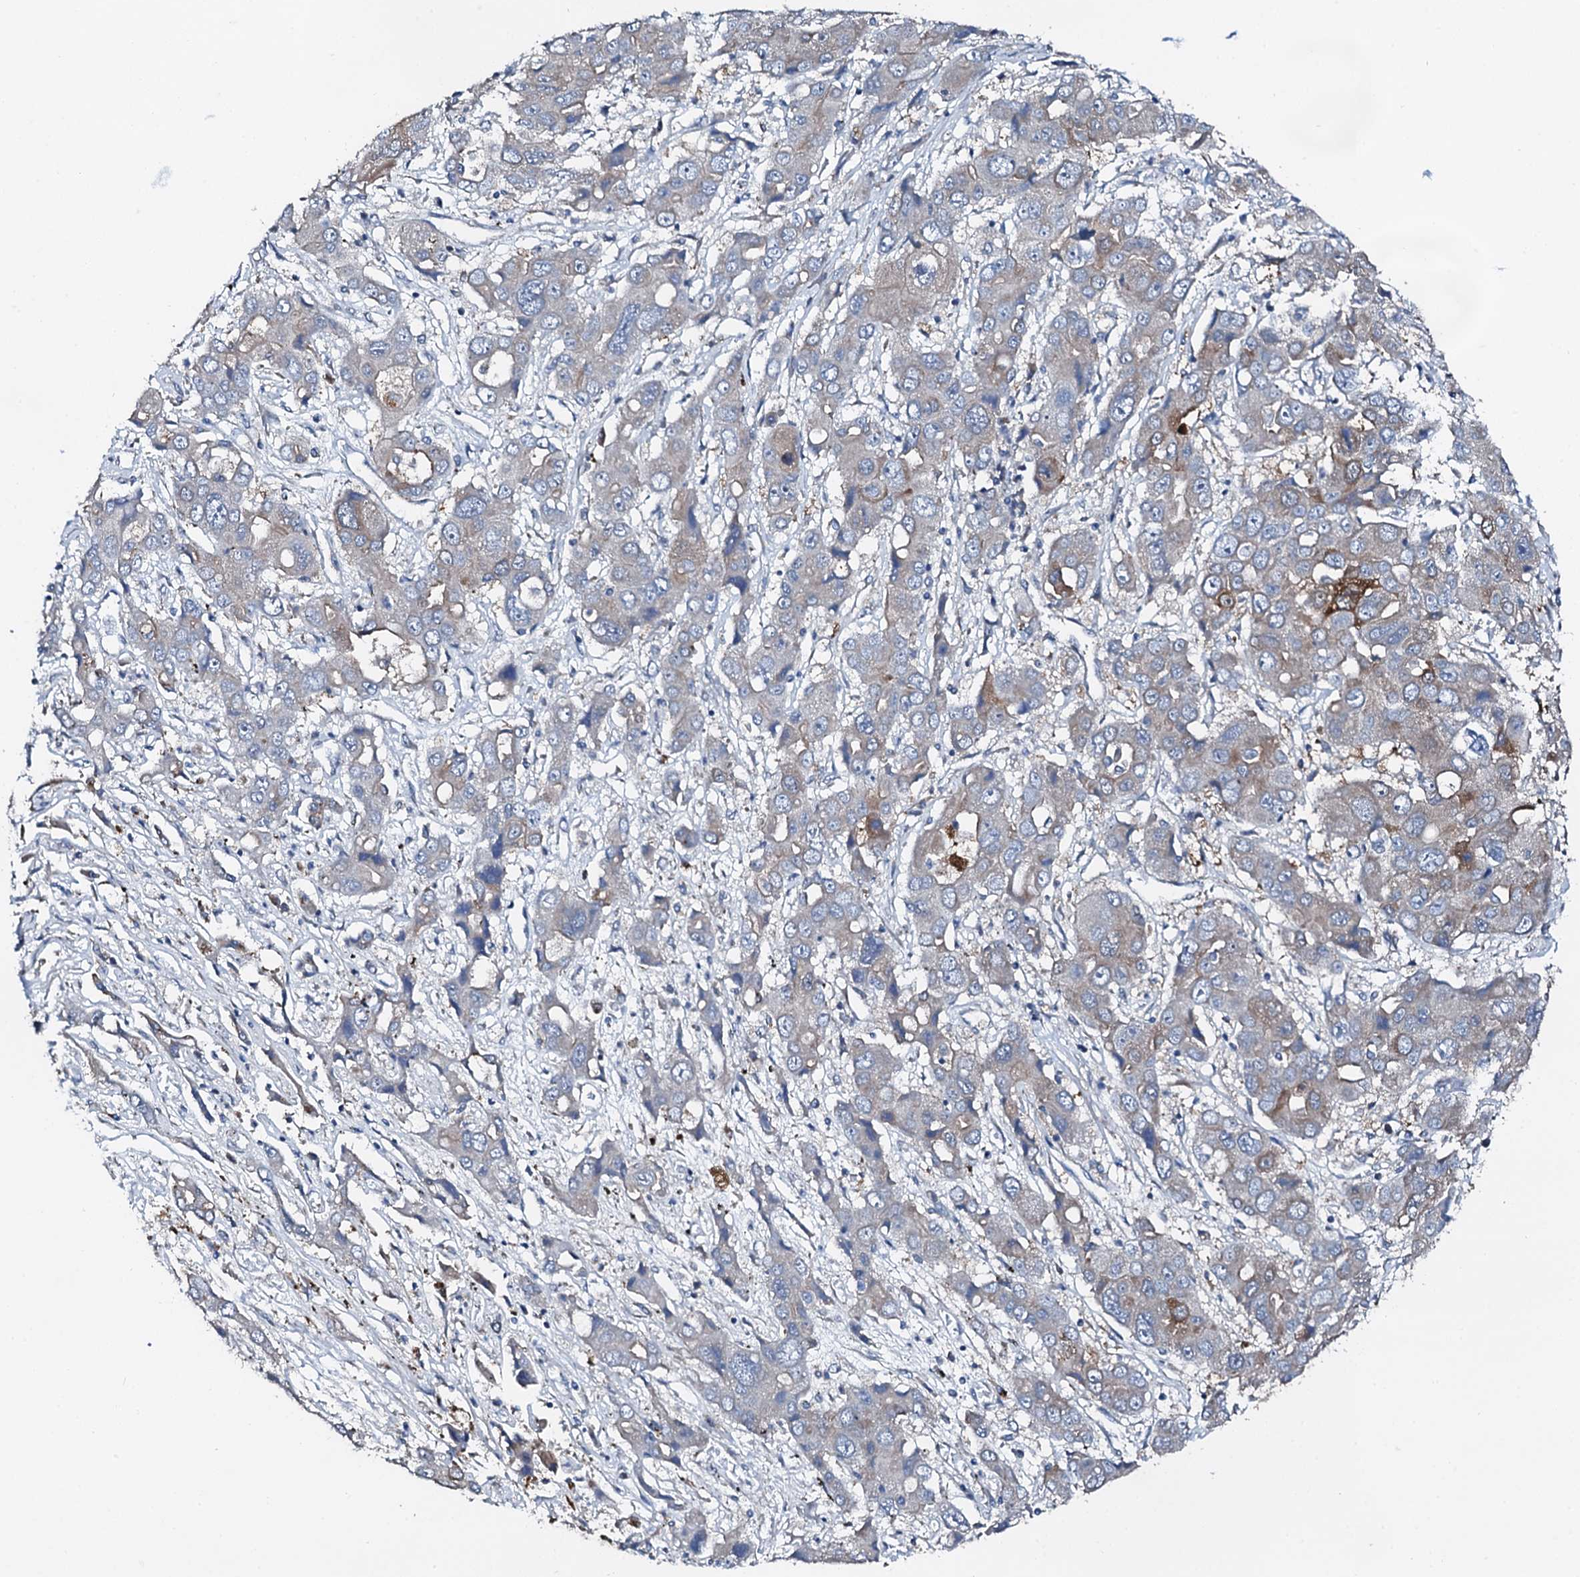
{"staining": {"intensity": "moderate", "quantity": "<25%", "location": "cytoplasmic/membranous"}, "tissue": "liver cancer", "cell_type": "Tumor cells", "image_type": "cancer", "snomed": [{"axis": "morphology", "description": "Cholangiocarcinoma"}, {"axis": "topography", "description": "Liver"}], "caption": "A micrograph showing moderate cytoplasmic/membranous staining in about <25% of tumor cells in cholangiocarcinoma (liver), as visualized by brown immunohistochemical staining.", "gene": "GFOD2", "patient": {"sex": "male", "age": 67}}